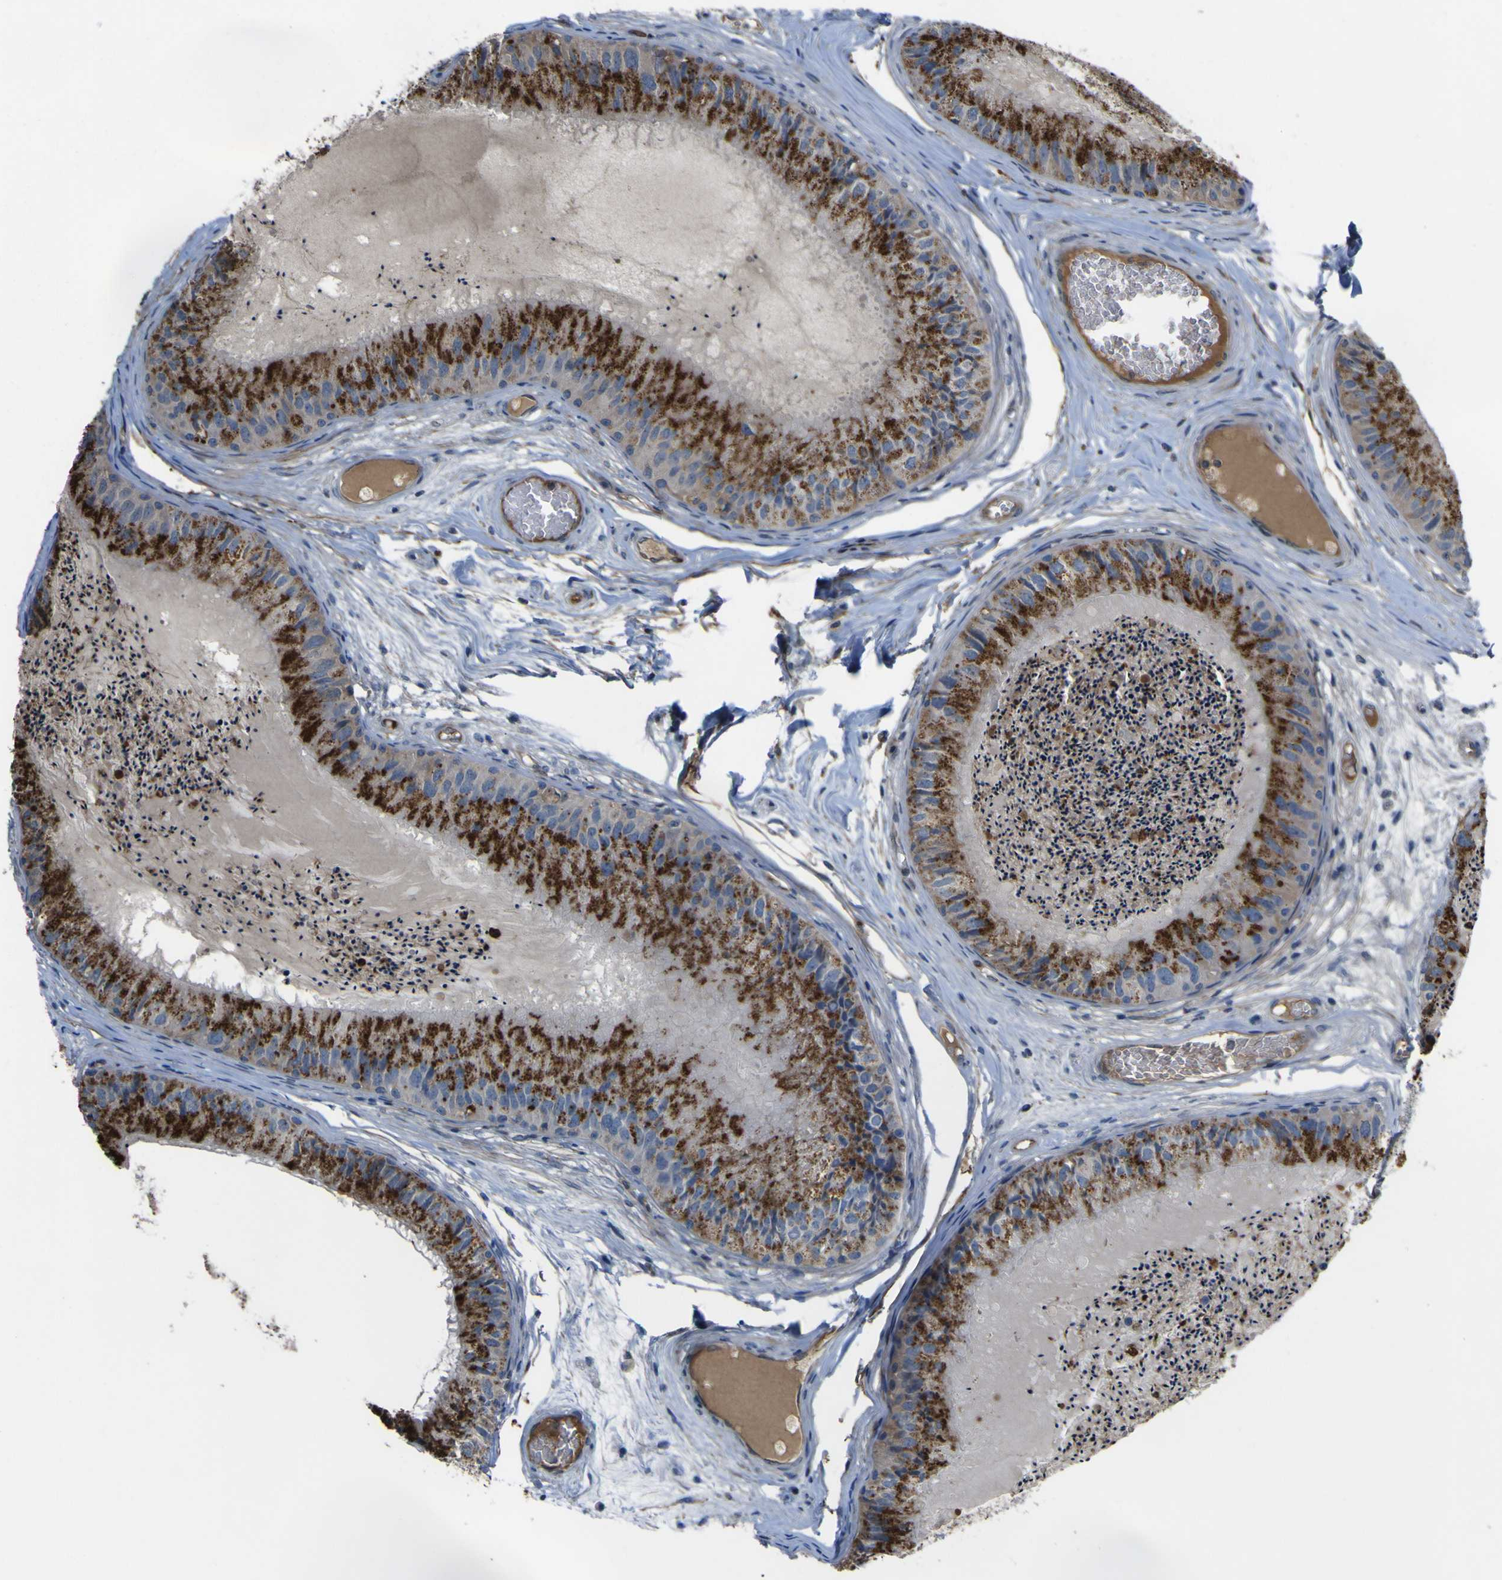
{"staining": {"intensity": "strong", "quantity": ">75%", "location": "cytoplasmic/membranous"}, "tissue": "epididymis", "cell_type": "Glandular cells", "image_type": "normal", "snomed": [{"axis": "morphology", "description": "Normal tissue, NOS"}, {"axis": "topography", "description": "Epididymis"}], "caption": "This micrograph demonstrates immunohistochemistry (IHC) staining of normal human epididymis, with high strong cytoplasmic/membranous expression in about >75% of glandular cells.", "gene": "GPLD1", "patient": {"sex": "male", "age": 31}}